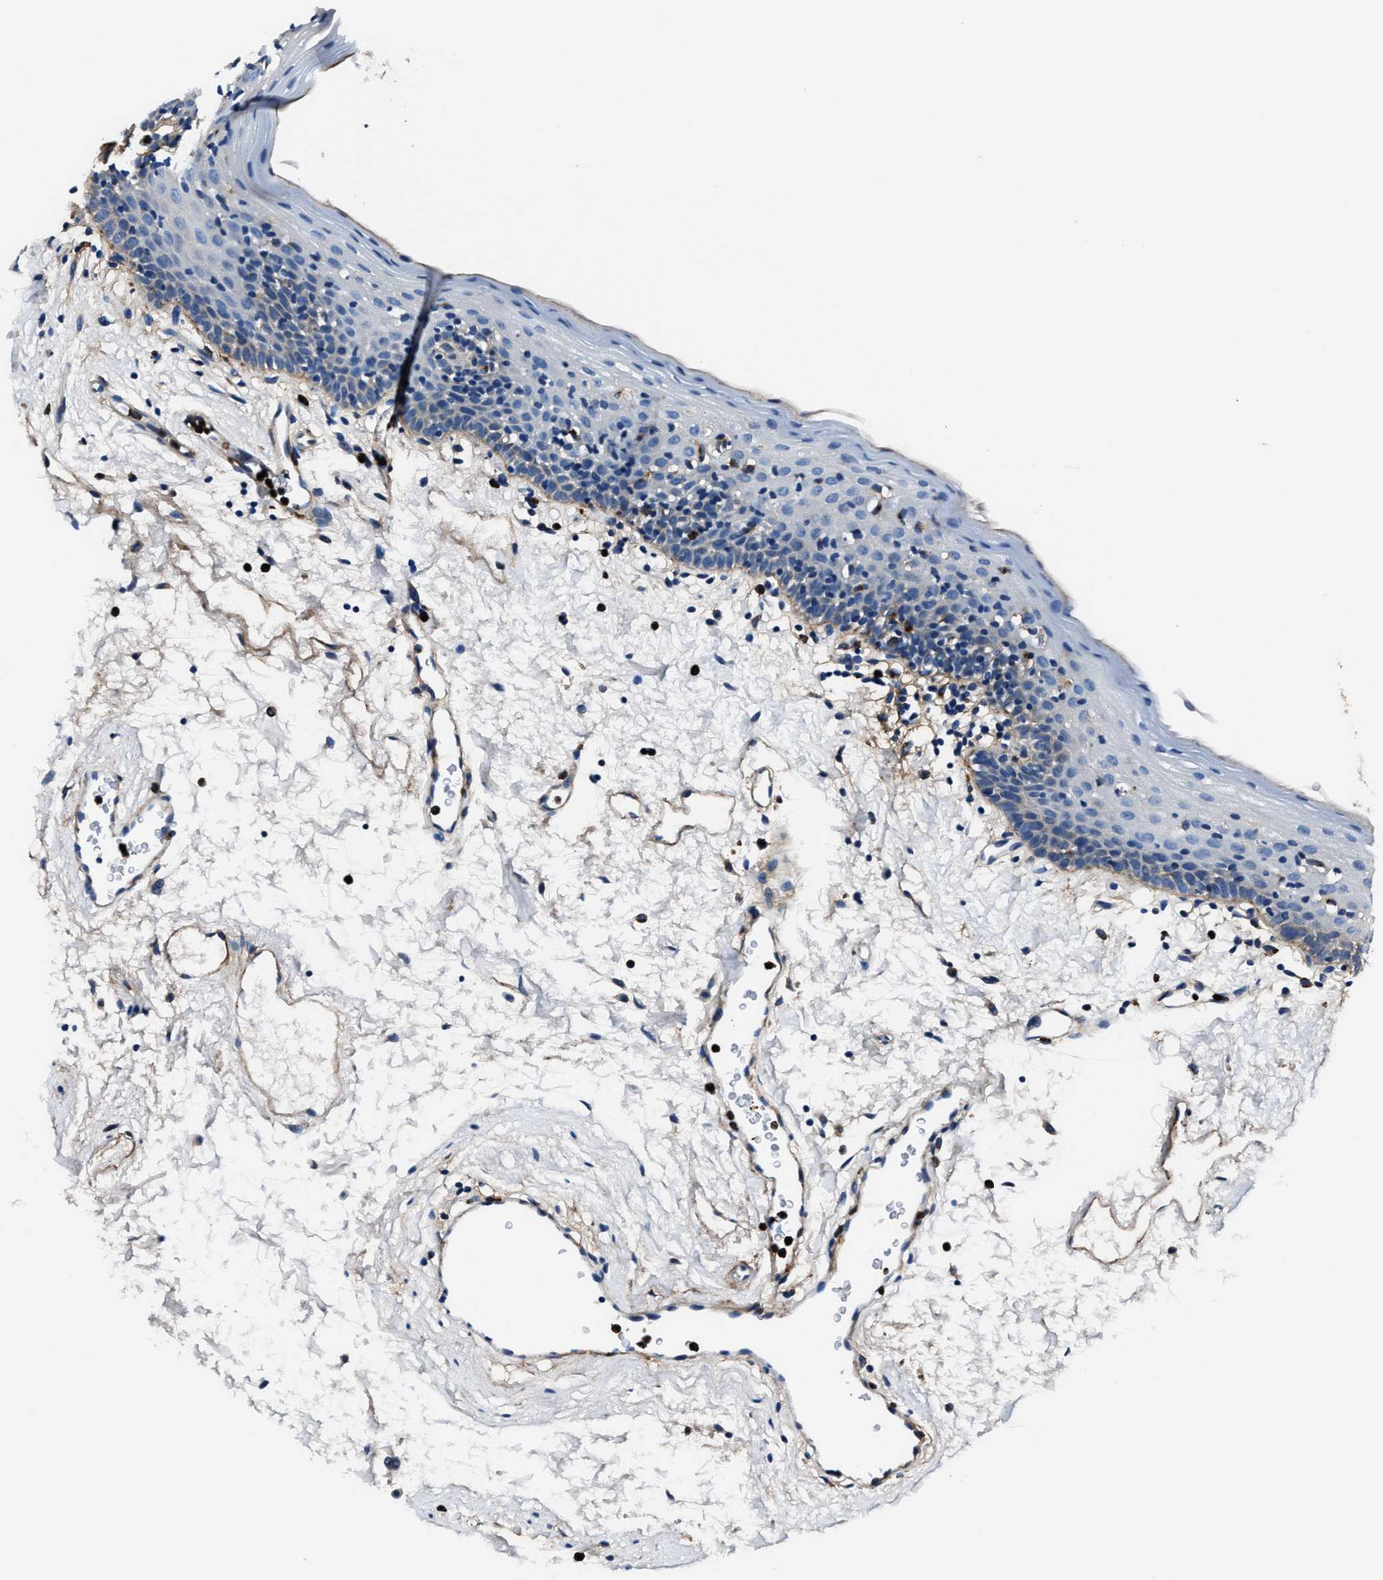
{"staining": {"intensity": "negative", "quantity": "none", "location": "none"}, "tissue": "oral mucosa", "cell_type": "Squamous epithelial cells", "image_type": "normal", "snomed": [{"axis": "morphology", "description": "Normal tissue, NOS"}, {"axis": "topography", "description": "Oral tissue"}], "caption": "IHC image of unremarkable oral mucosa: human oral mucosa stained with DAB (3,3'-diaminobenzidine) shows no significant protein staining in squamous epithelial cells.", "gene": "FGL2", "patient": {"sex": "male", "age": 66}}